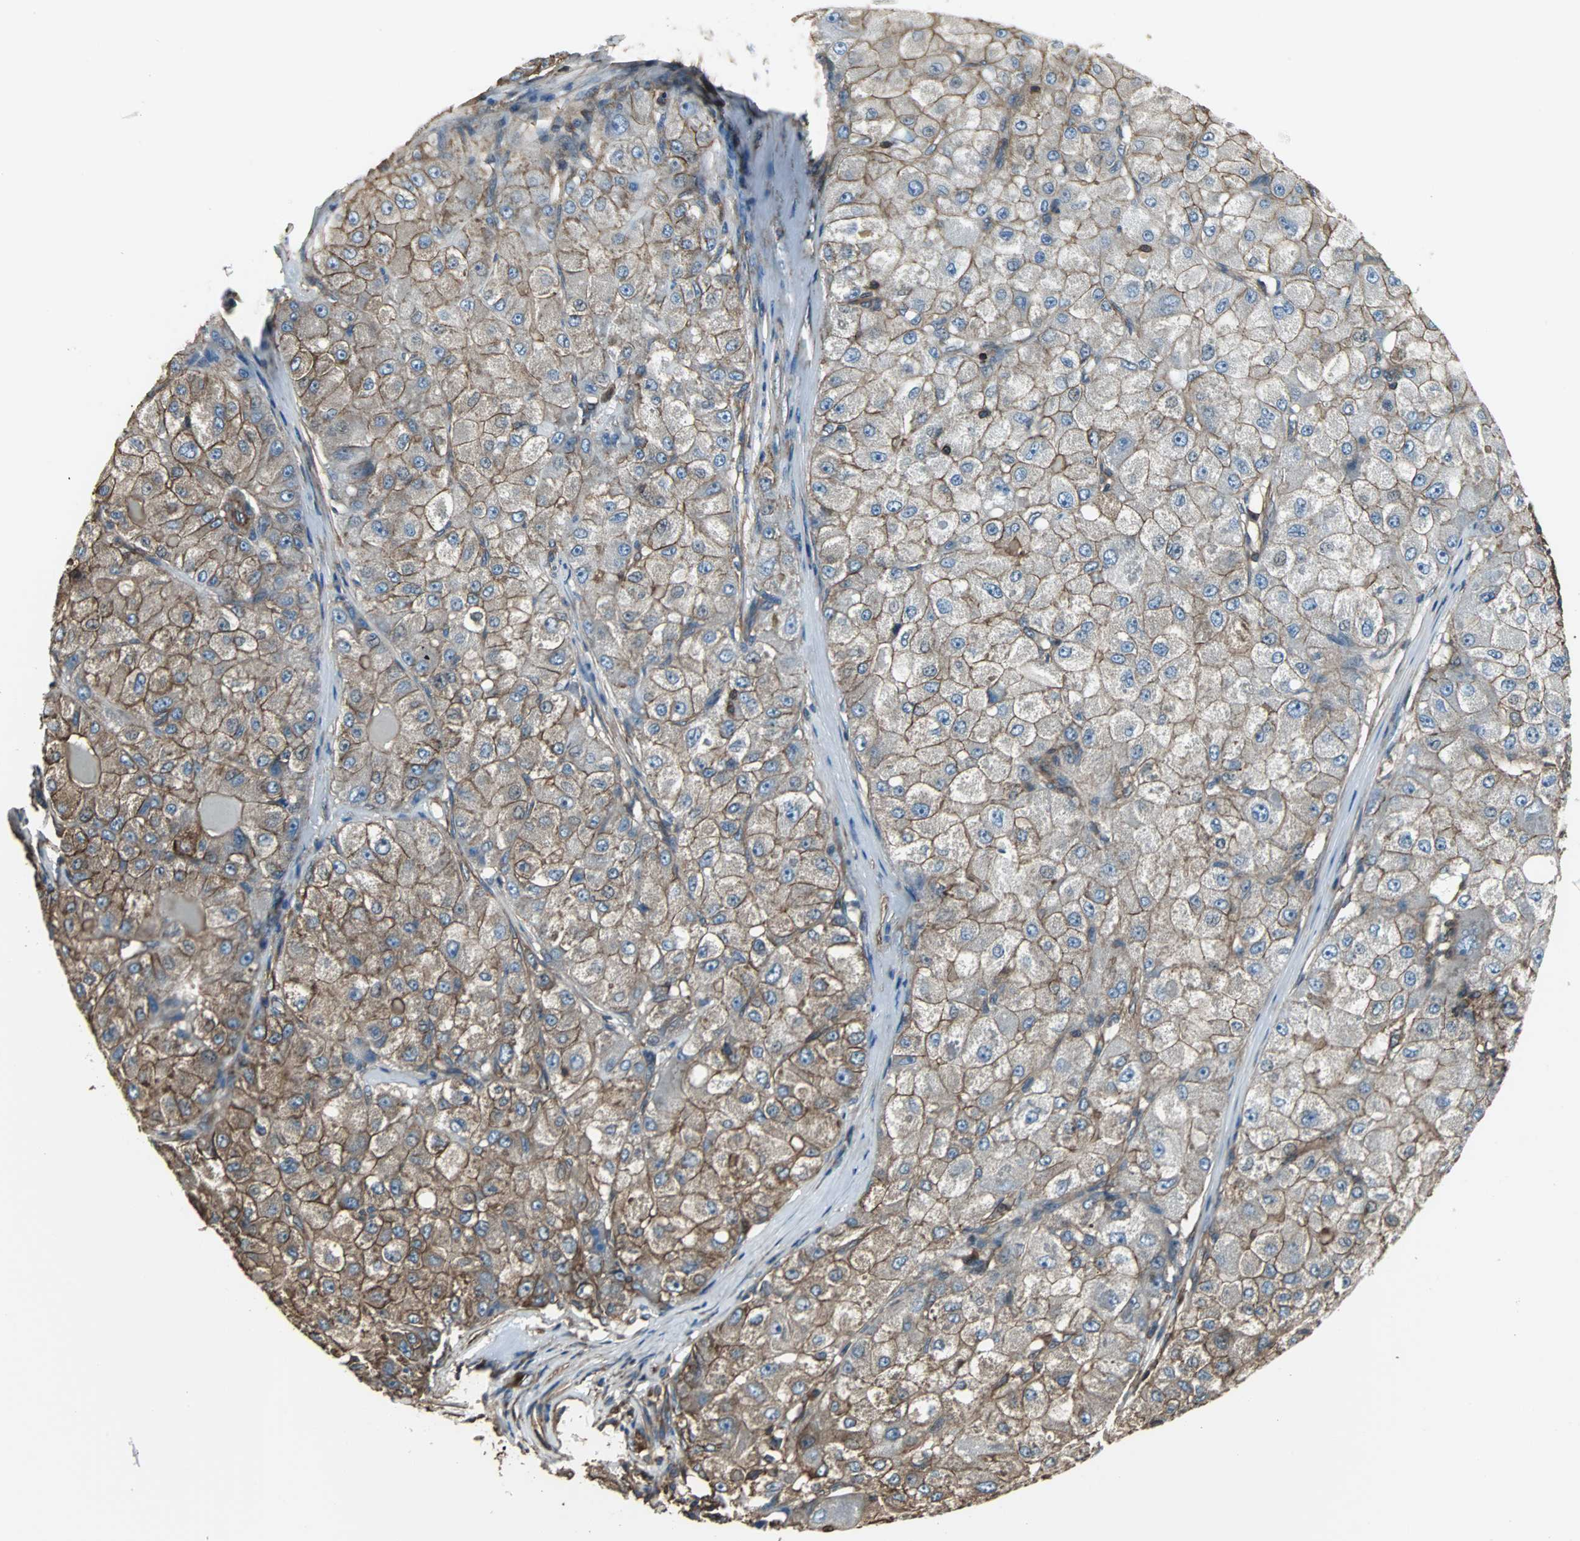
{"staining": {"intensity": "moderate", "quantity": ">75%", "location": "cytoplasmic/membranous"}, "tissue": "liver cancer", "cell_type": "Tumor cells", "image_type": "cancer", "snomed": [{"axis": "morphology", "description": "Carcinoma, Hepatocellular, NOS"}, {"axis": "topography", "description": "Liver"}], "caption": "Immunohistochemical staining of human liver hepatocellular carcinoma displays moderate cytoplasmic/membranous protein expression in about >75% of tumor cells.", "gene": "ACTN1", "patient": {"sex": "male", "age": 80}}